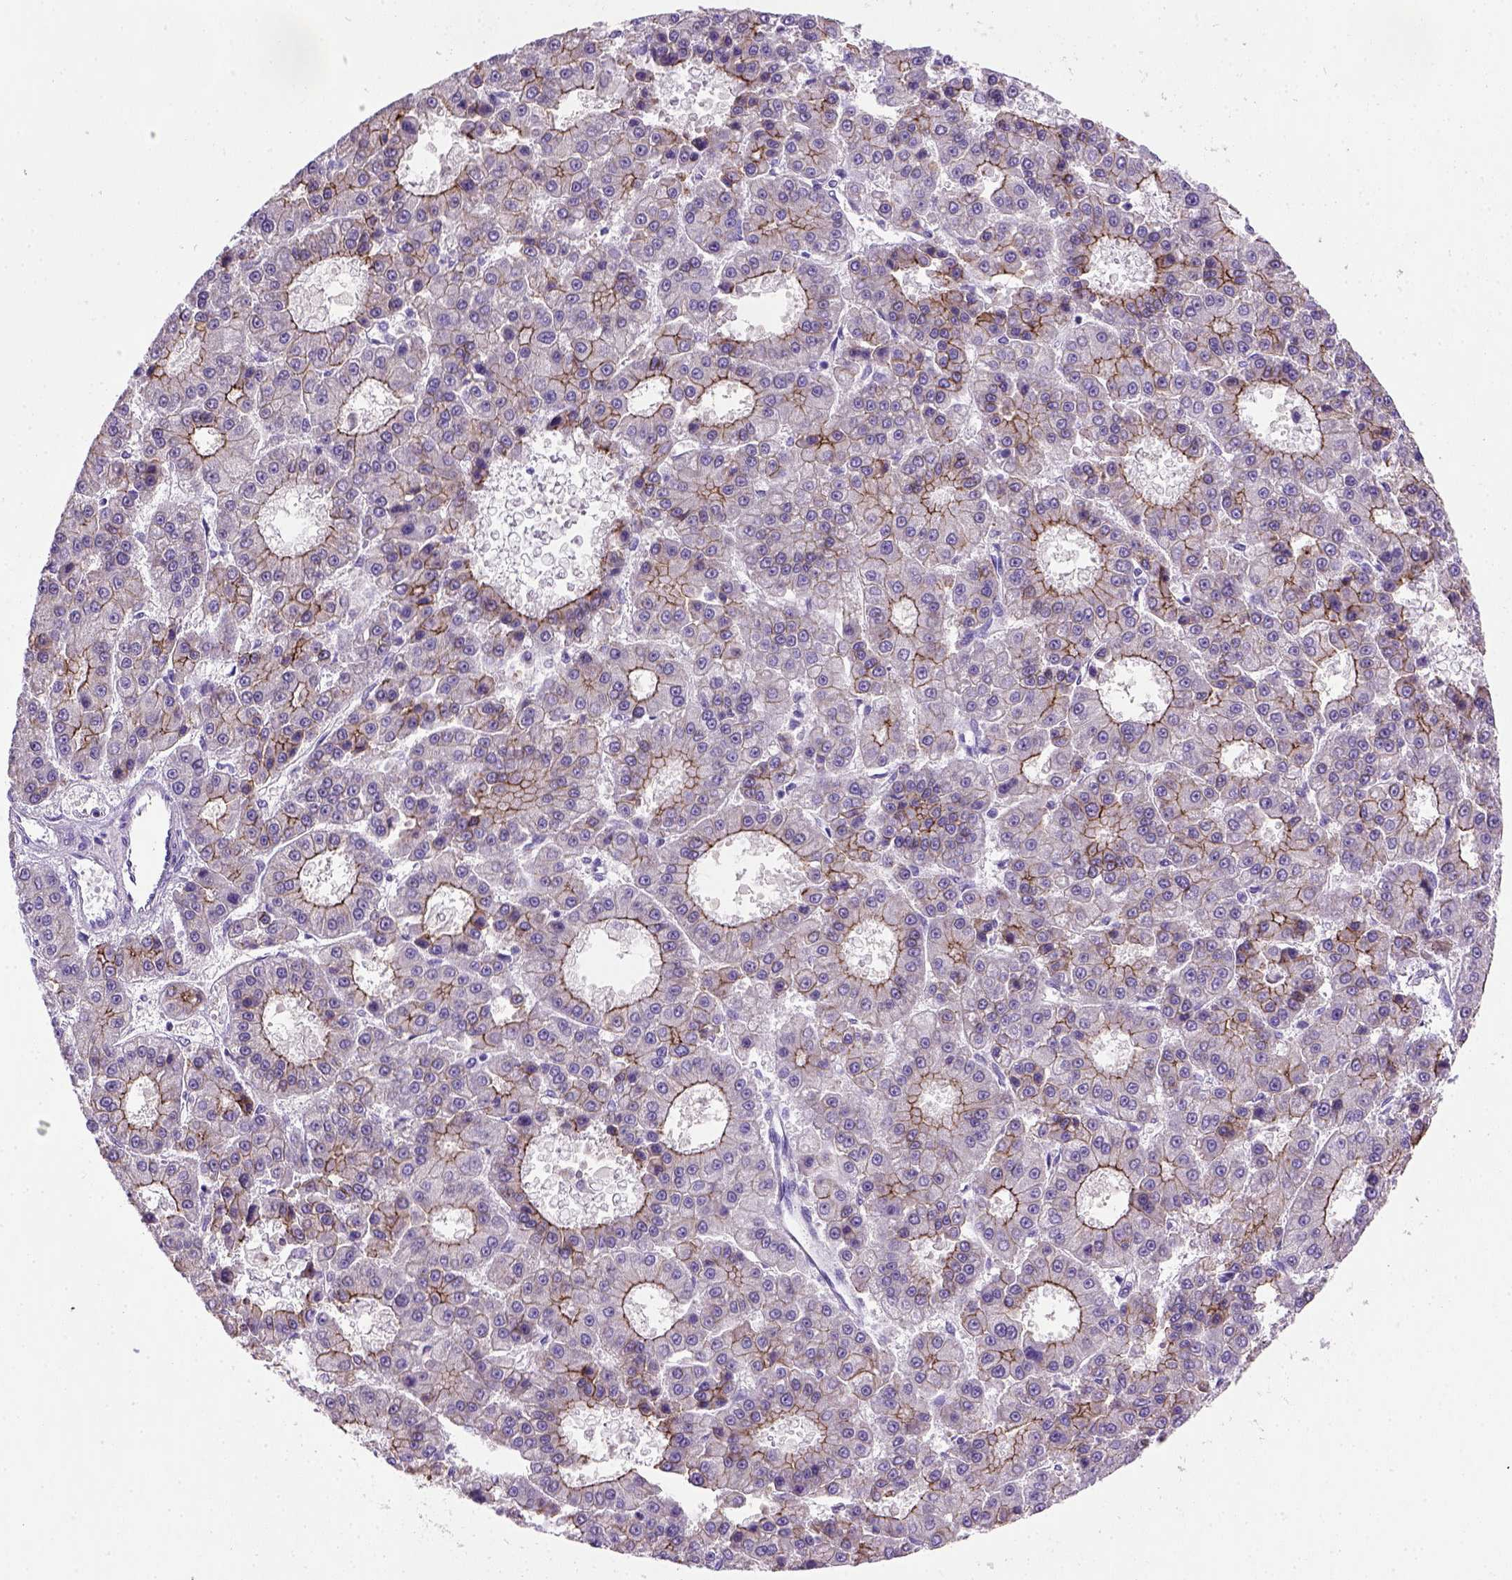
{"staining": {"intensity": "moderate", "quantity": "25%-75%", "location": "cytoplasmic/membranous"}, "tissue": "liver cancer", "cell_type": "Tumor cells", "image_type": "cancer", "snomed": [{"axis": "morphology", "description": "Carcinoma, Hepatocellular, NOS"}, {"axis": "topography", "description": "Liver"}], "caption": "This photomicrograph exhibits liver cancer stained with immunohistochemistry to label a protein in brown. The cytoplasmic/membranous of tumor cells show moderate positivity for the protein. Nuclei are counter-stained blue.", "gene": "CDH1", "patient": {"sex": "male", "age": 70}}